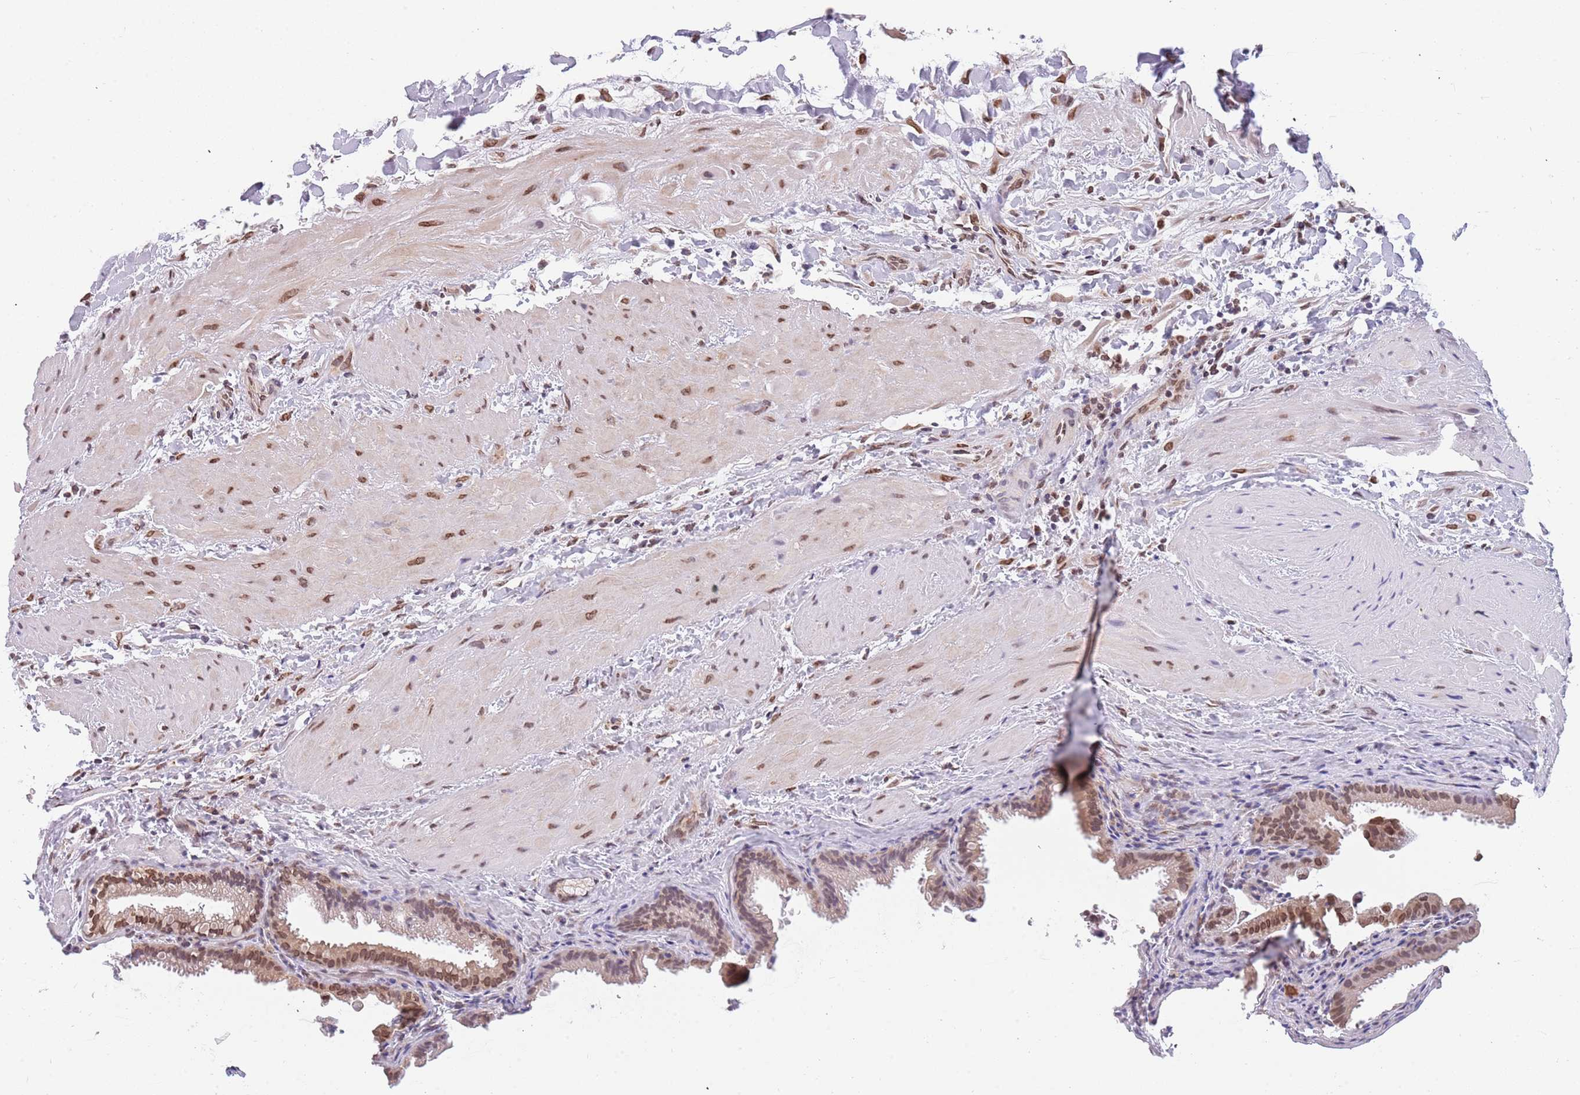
{"staining": {"intensity": "moderate", "quantity": "25%-75%", "location": "nuclear"}, "tissue": "gallbladder", "cell_type": "Glandular cells", "image_type": "normal", "snomed": [{"axis": "morphology", "description": "Normal tissue, NOS"}, {"axis": "topography", "description": "Gallbladder"}], "caption": "Protein staining shows moderate nuclear staining in about 25%-75% of glandular cells in normal gallbladder.", "gene": "KLHDC2", "patient": {"sex": "male", "age": 24}}